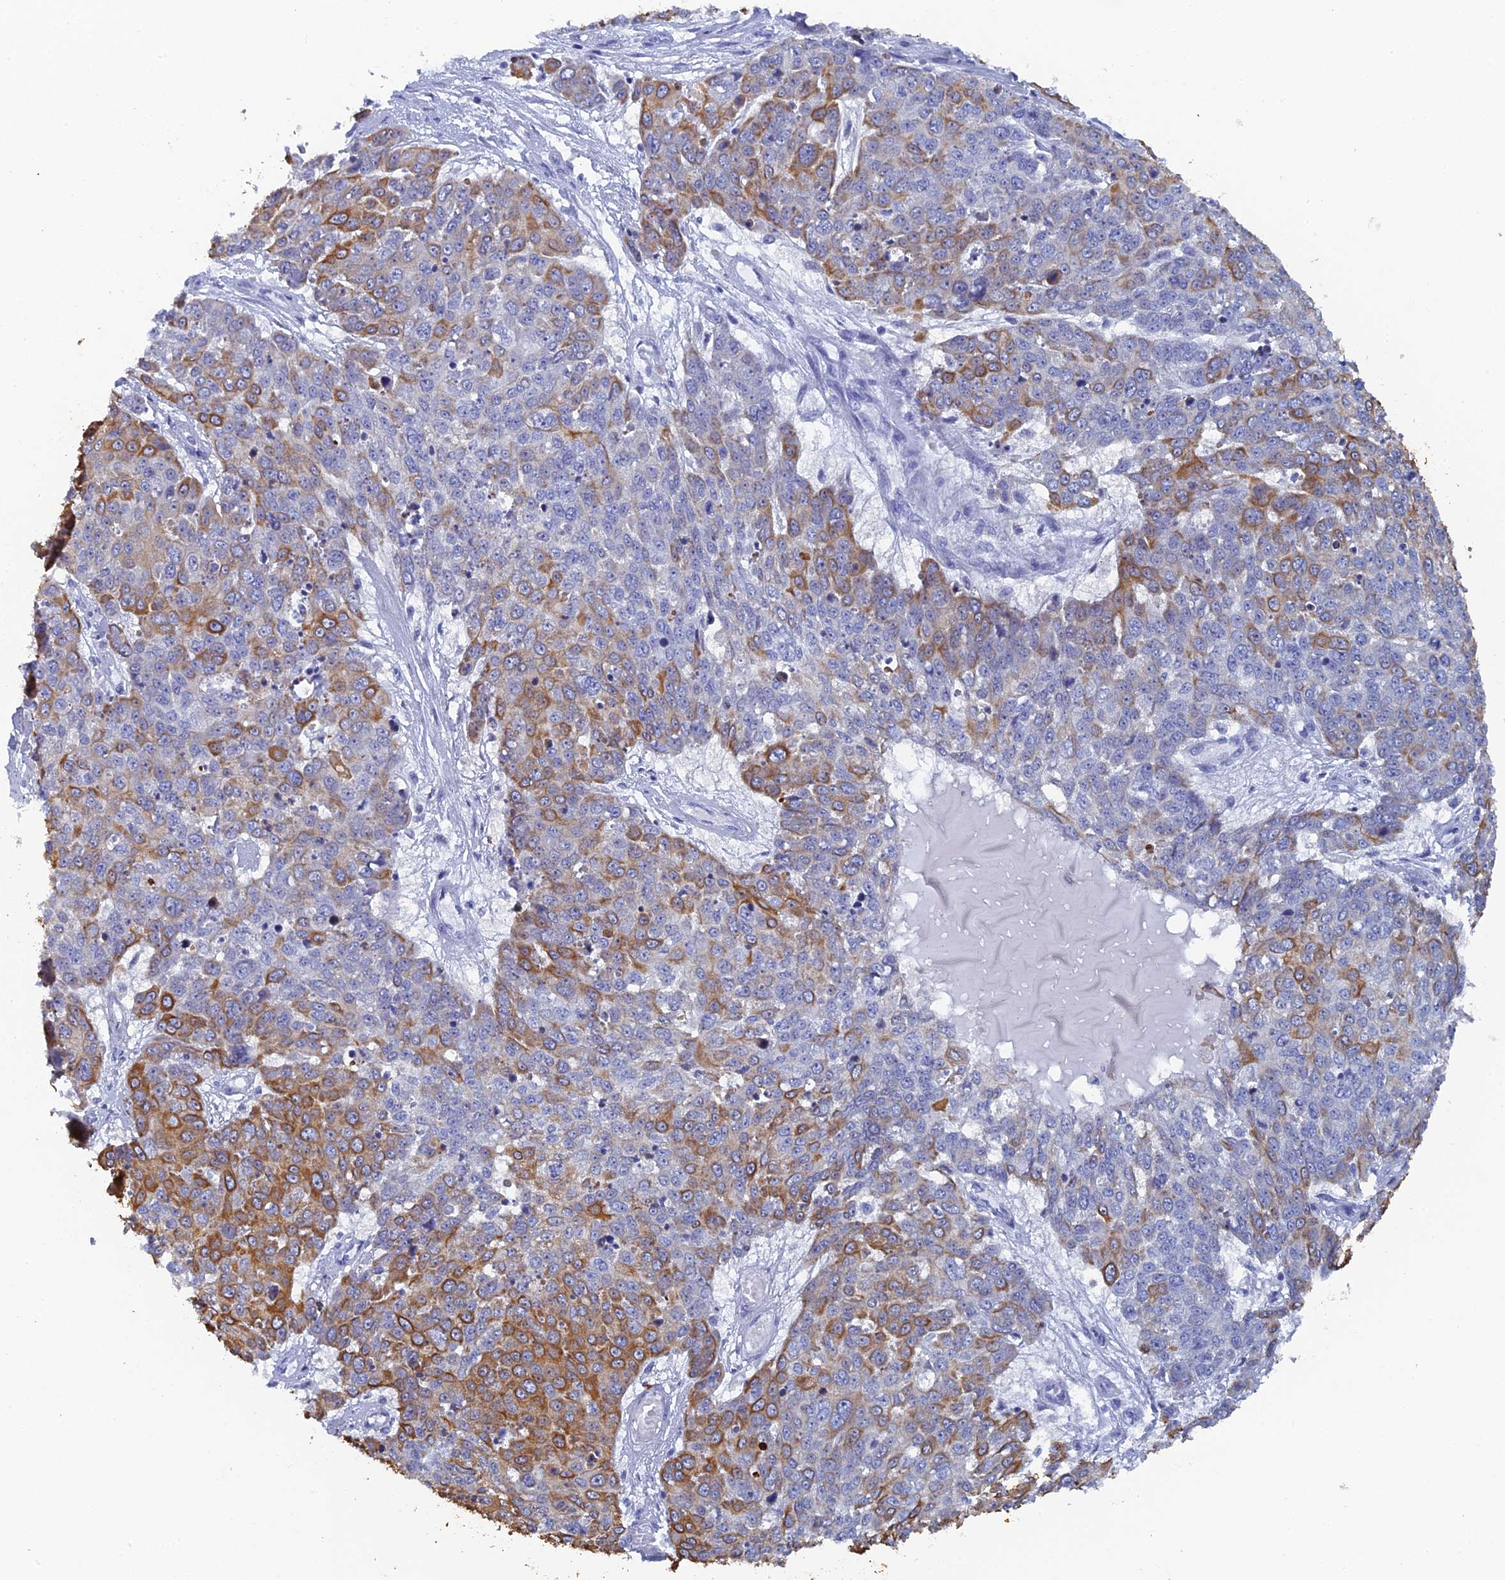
{"staining": {"intensity": "moderate", "quantity": "25%-75%", "location": "cytoplasmic/membranous"}, "tissue": "skin cancer", "cell_type": "Tumor cells", "image_type": "cancer", "snomed": [{"axis": "morphology", "description": "Squamous cell carcinoma, NOS"}, {"axis": "topography", "description": "Skin"}], "caption": "Immunohistochemistry image of neoplastic tissue: human skin cancer stained using immunohistochemistry exhibits medium levels of moderate protein expression localized specifically in the cytoplasmic/membranous of tumor cells, appearing as a cytoplasmic/membranous brown color.", "gene": "SRFBP1", "patient": {"sex": "male", "age": 71}}